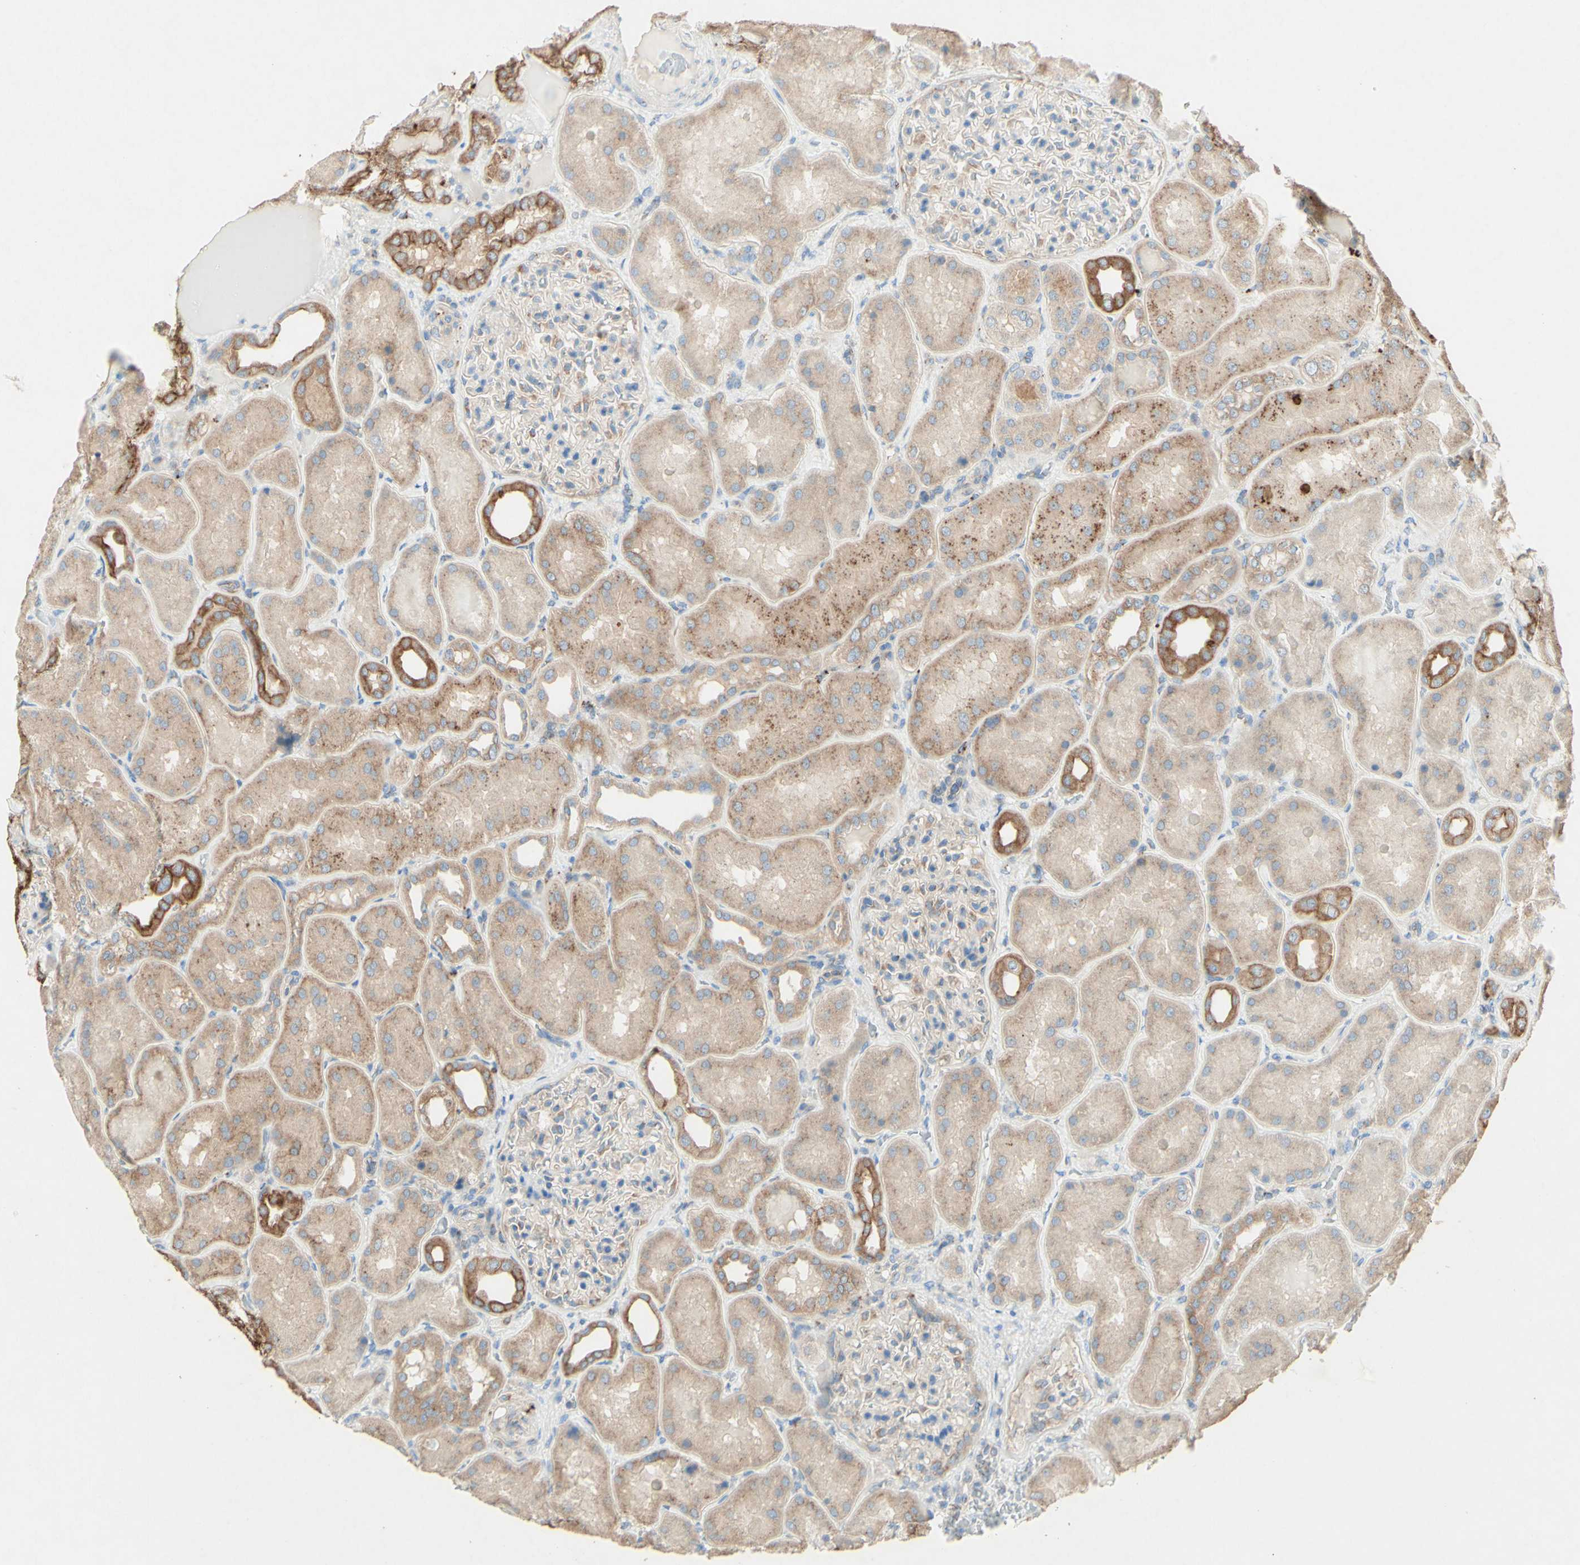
{"staining": {"intensity": "weak", "quantity": "<25%", "location": "cytoplasmic/membranous"}, "tissue": "kidney", "cell_type": "Cells in glomeruli", "image_type": "normal", "snomed": [{"axis": "morphology", "description": "Normal tissue, NOS"}, {"axis": "topography", "description": "Kidney"}], "caption": "This is a micrograph of IHC staining of benign kidney, which shows no positivity in cells in glomeruli. The staining is performed using DAB (3,3'-diaminobenzidine) brown chromogen with nuclei counter-stained in using hematoxylin.", "gene": "MTM1", "patient": {"sex": "female", "age": 56}}